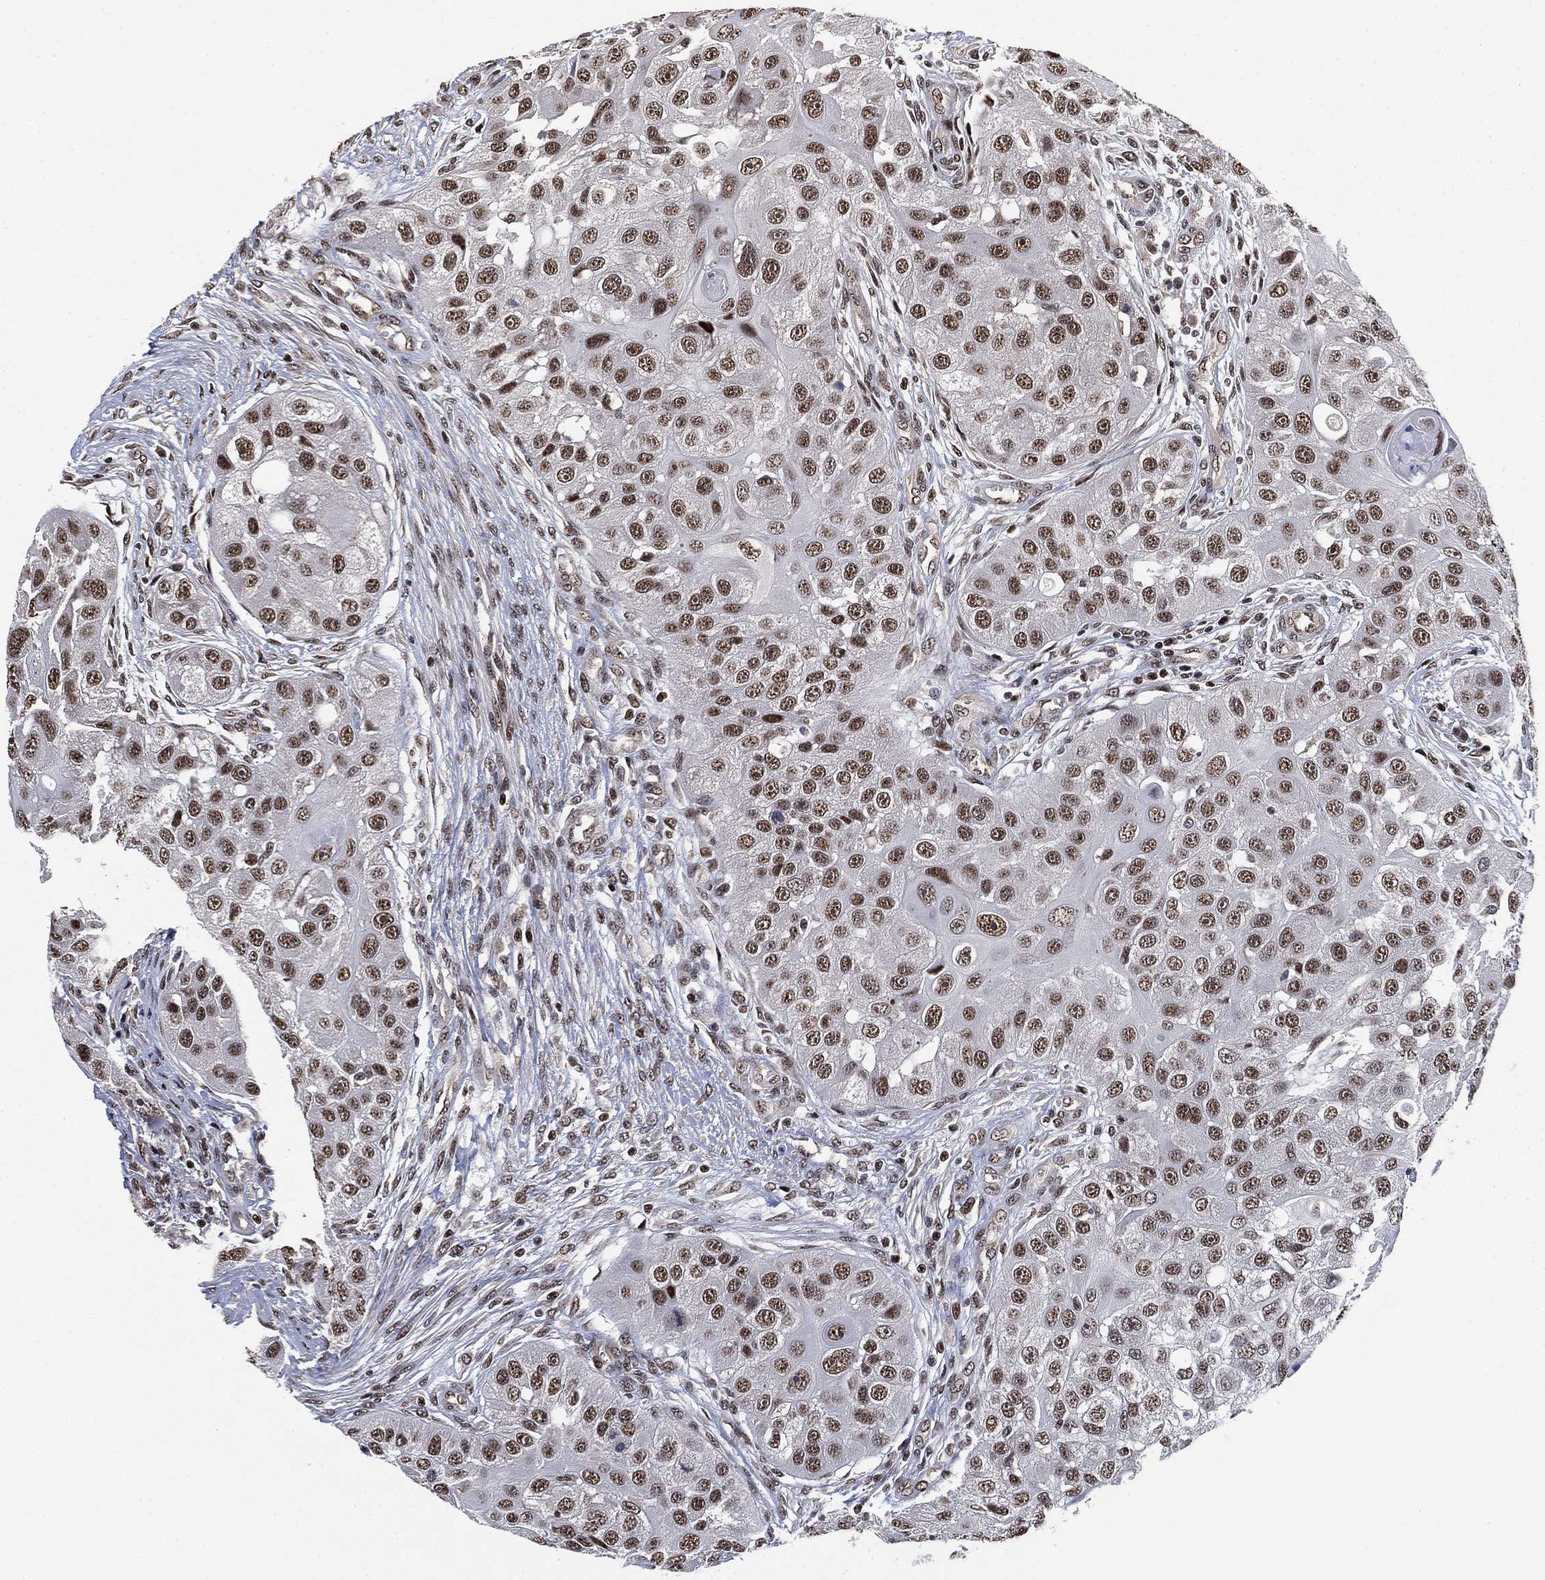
{"staining": {"intensity": "moderate", "quantity": ">75%", "location": "nuclear"}, "tissue": "head and neck cancer", "cell_type": "Tumor cells", "image_type": "cancer", "snomed": [{"axis": "morphology", "description": "Normal tissue, NOS"}, {"axis": "morphology", "description": "Squamous cell carcinoma, NOS"}, {"axis": "topography", "description": "Skeletal muscle"}, {"axis": "topography", "description": "Head-Neck"}], "caption": "A medium amount of moderate nuclear expression is identified in about >75% of tumor cells in squamous cell carcinoma (head and neck) tissue. (brown staining indicates protein expression, while blue staining denotes nuclei).", "gene": "ZSCAN30", "patient": {"sex": "male", "age": 51}}